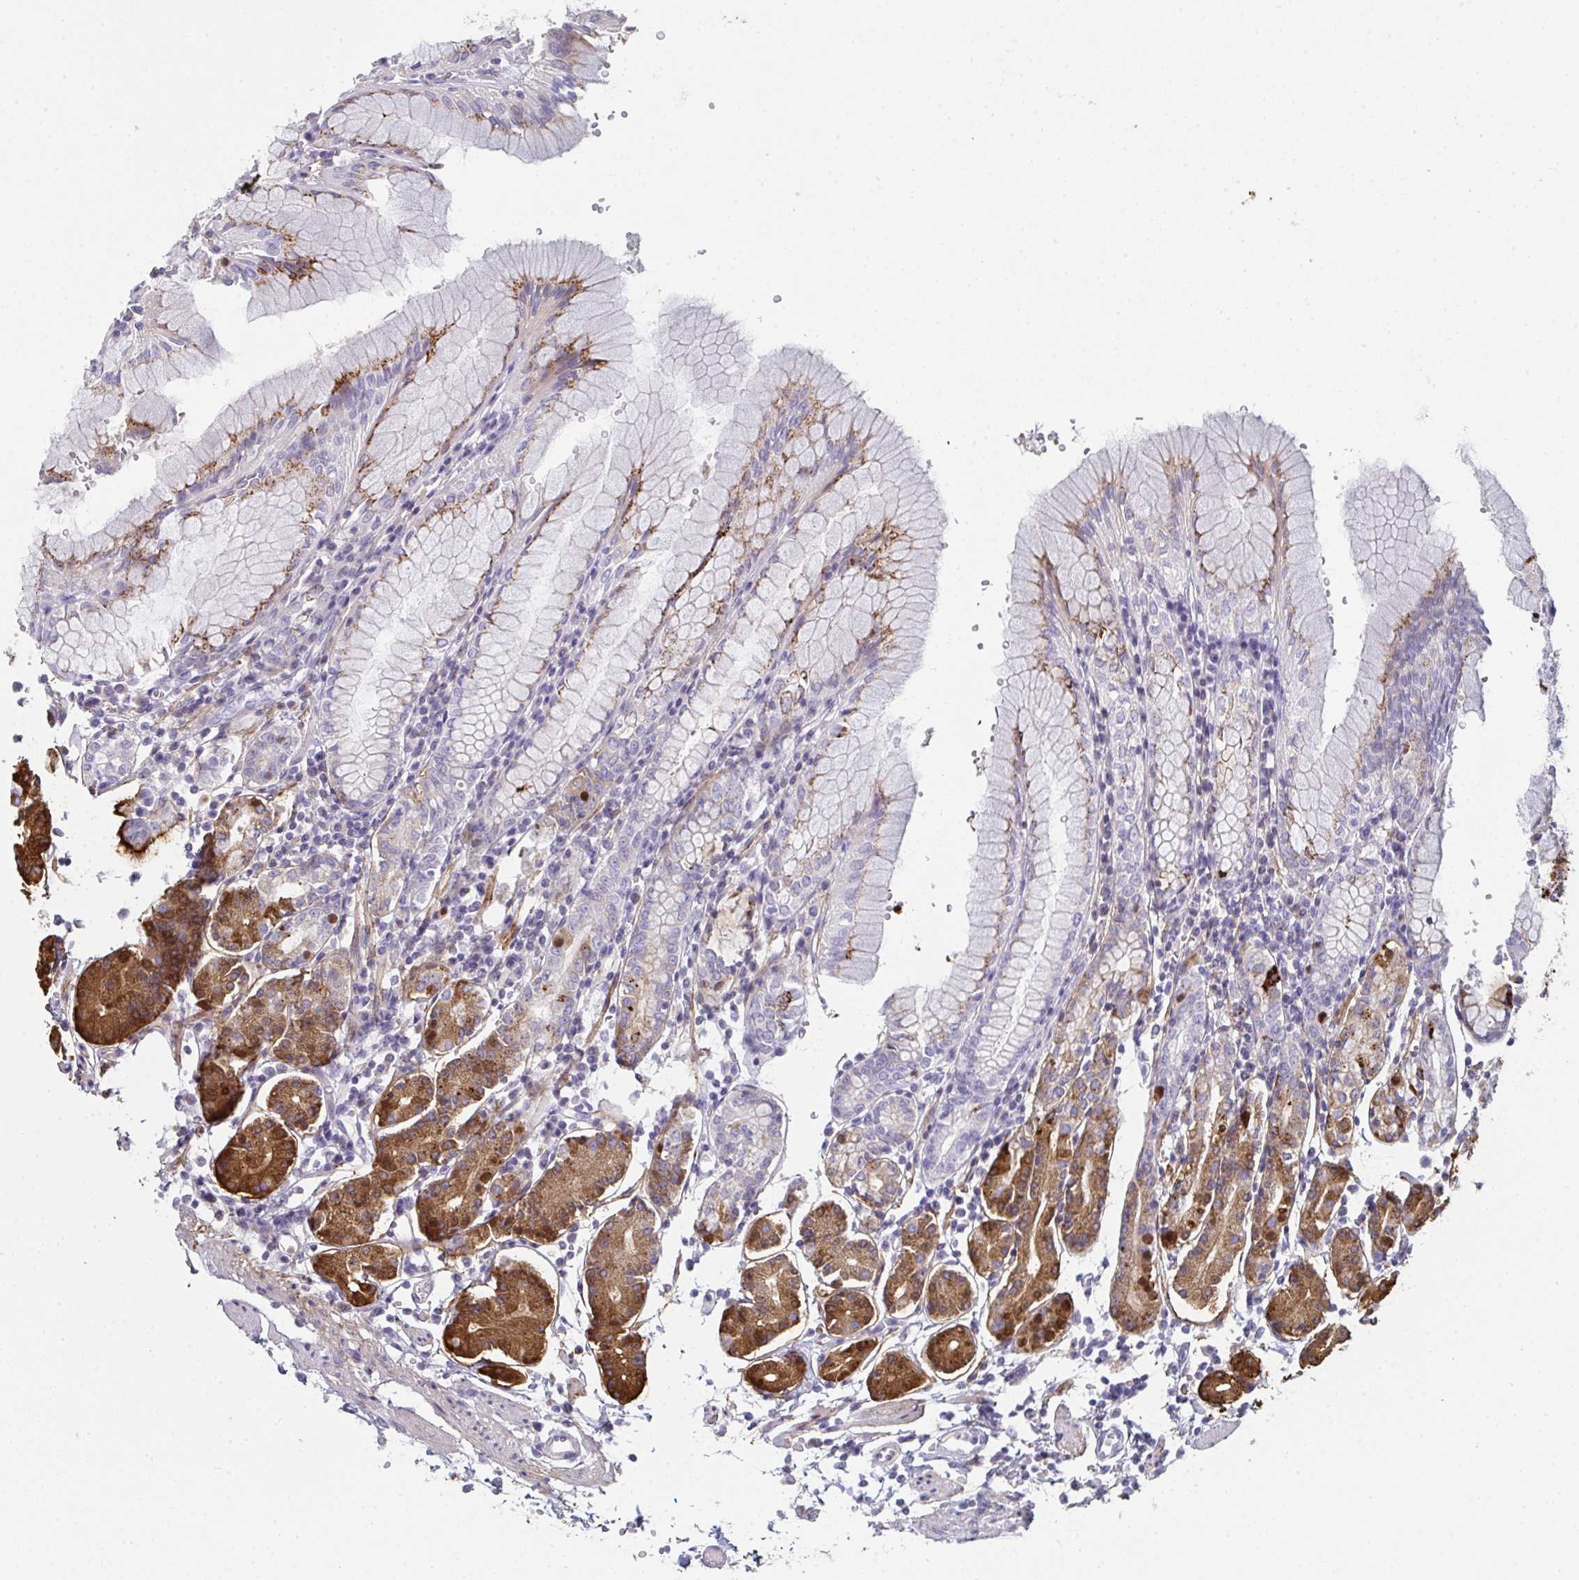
{"staining": {"intensity": "moderate", "quantity": "25%-75%", "location": "cytoplasmic/membranous"}, "tissue": "stomach", "cell_type": "Glandular cells", "image_type": "normal", "snomed": [{"axis": "morphology", "description": "Normal tissue, NOS"}, {"axis": "topography", "description": "Stomach"}], "caption": "High-power microscopy captured an IHC image of benign stomach, revealing moderate cytoplasmic/membranous expression in approximately 25%-75% of glandular cells. Immunohistochemistry (ihc) stains the protein of interest in brown and the nuclei are stained blue.", "gene": "A1CF", "patient": {"sex": "female", "age": 62}}